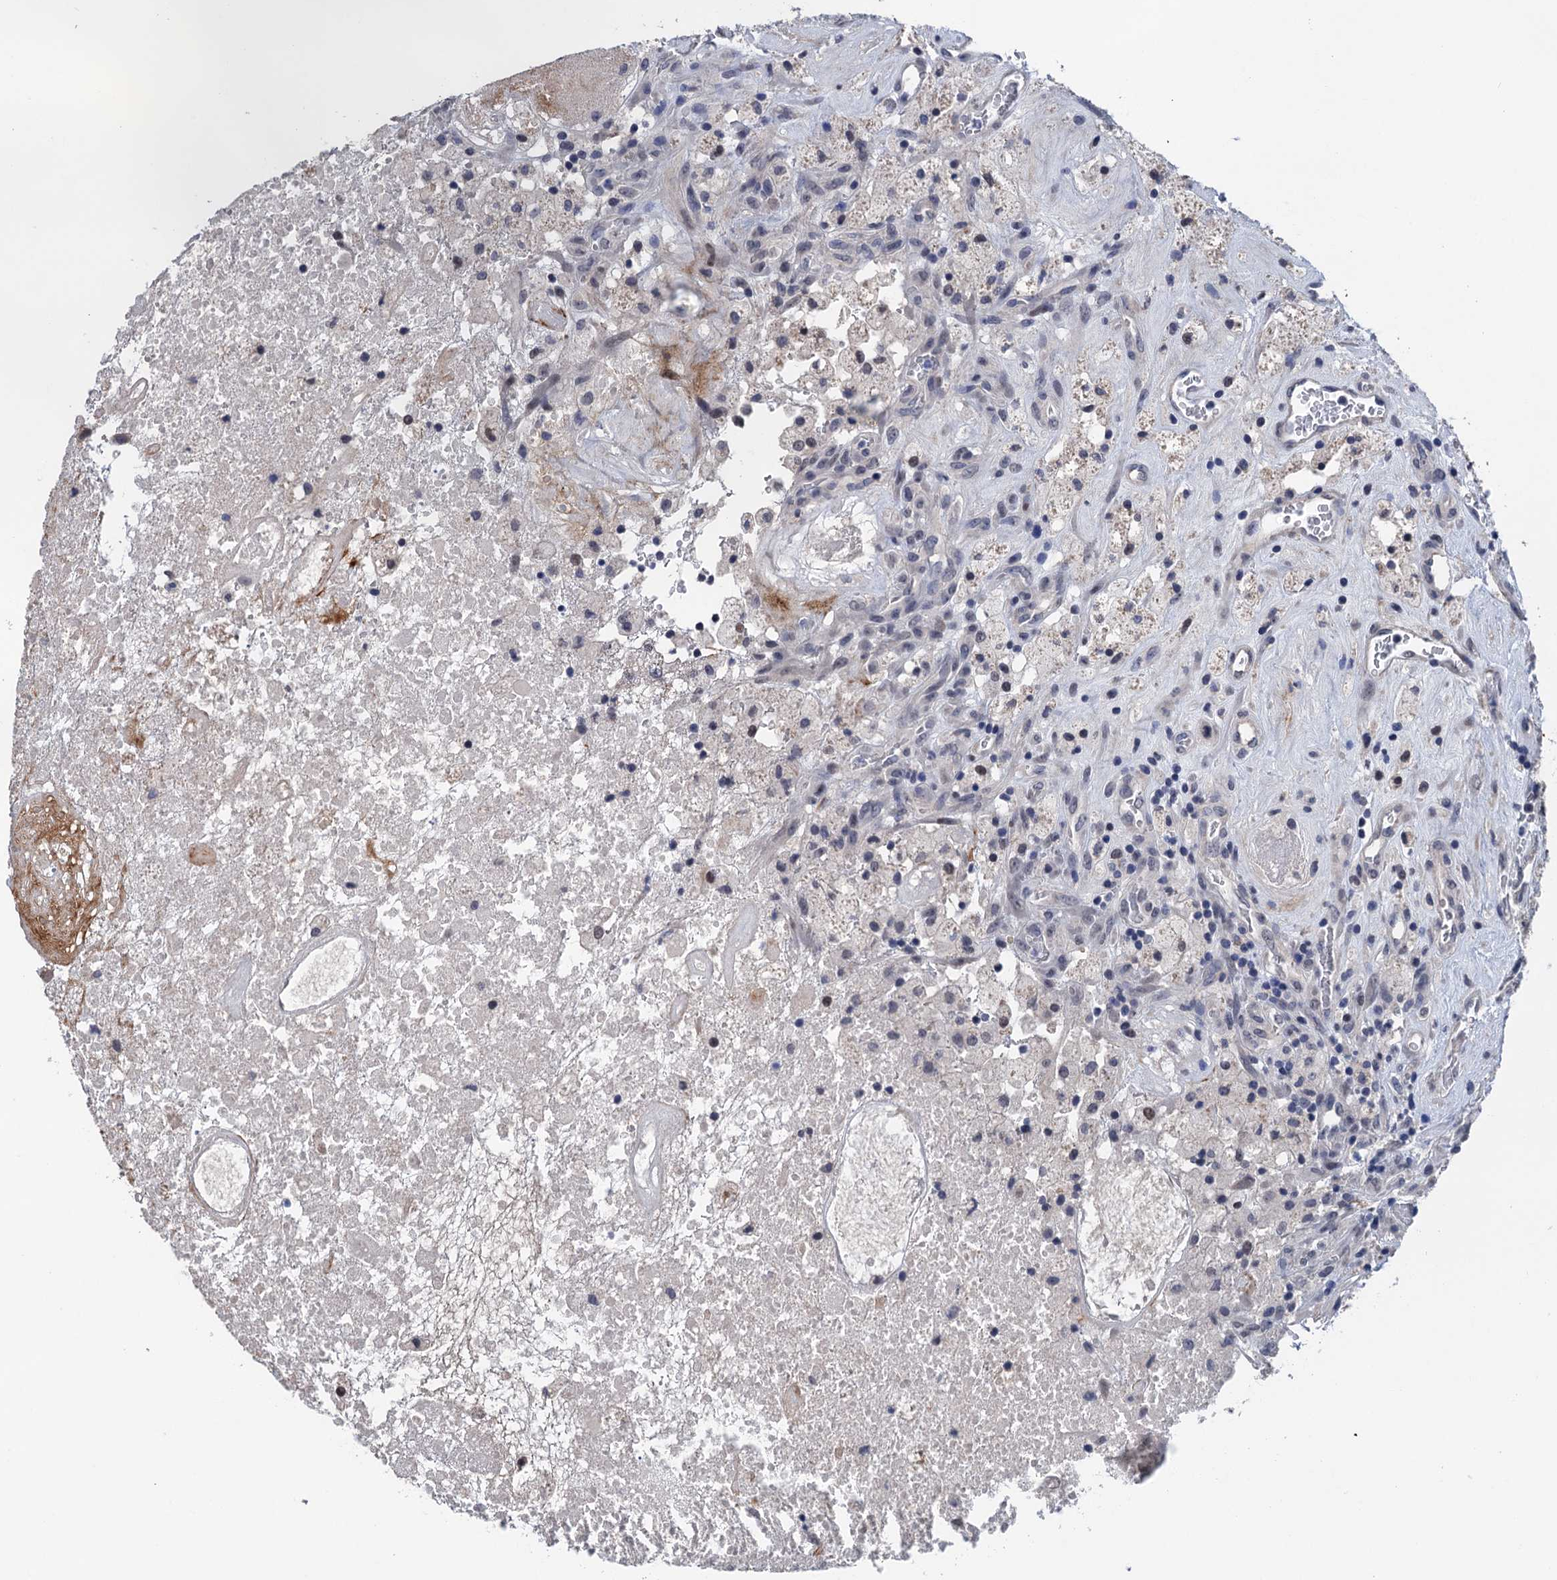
{"staining": {"intensity": "negative", "quantity": "none", "location": "none"}, "tissue": "glioma", "cell_type": "Tumor cells", "image_type": "cancer", "snomed": [{"axis": "morphology", "description": "Glioma, malignant, High grade"}, {"axis": "topography", "description": "Brain"}], "caption": "Immunohistochemical staining of human glioma shows no significant positivity in tumor cells.", "gene": "ART5", "patient": {"sex": "male", "age": 76}}